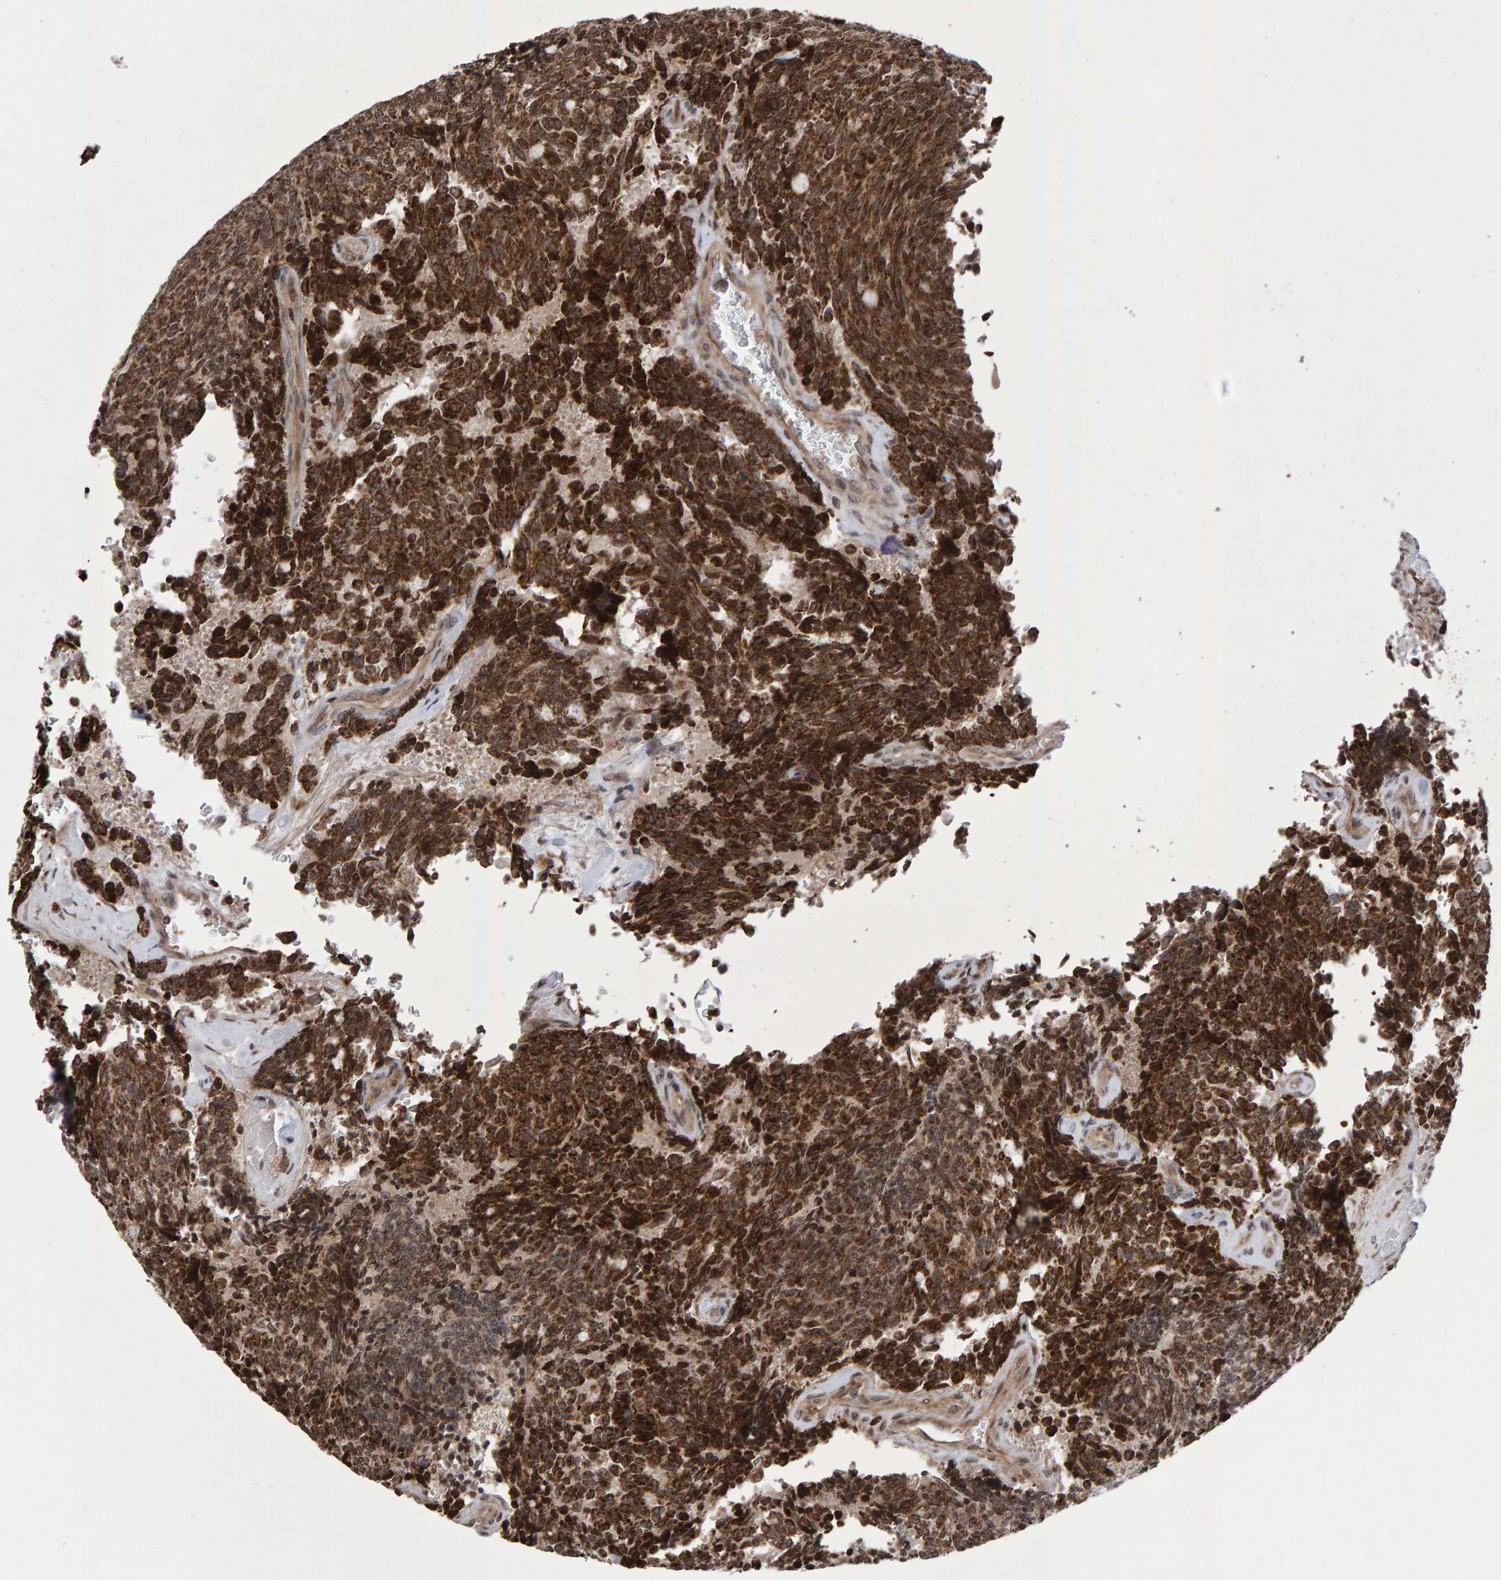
{"staining": {"intensity": "strong", "quantity": ">75%", "location": "cytoplasmic/membranous"}, "tissue": "carcinoid", "cell_type": "Tumor cells", "image_type": "cancer", "snomed": [{"axis": "morphology", "description": "Carcinoid, malignant, NOS"}, {"axis": "topography", "description": "Pancreas"}], "caption": "Carcinoid stained with a protein marker demonstrates strong staining in tumor cells.", "gene": "PECR", "patient": {"sex": "female", "age": 54}}